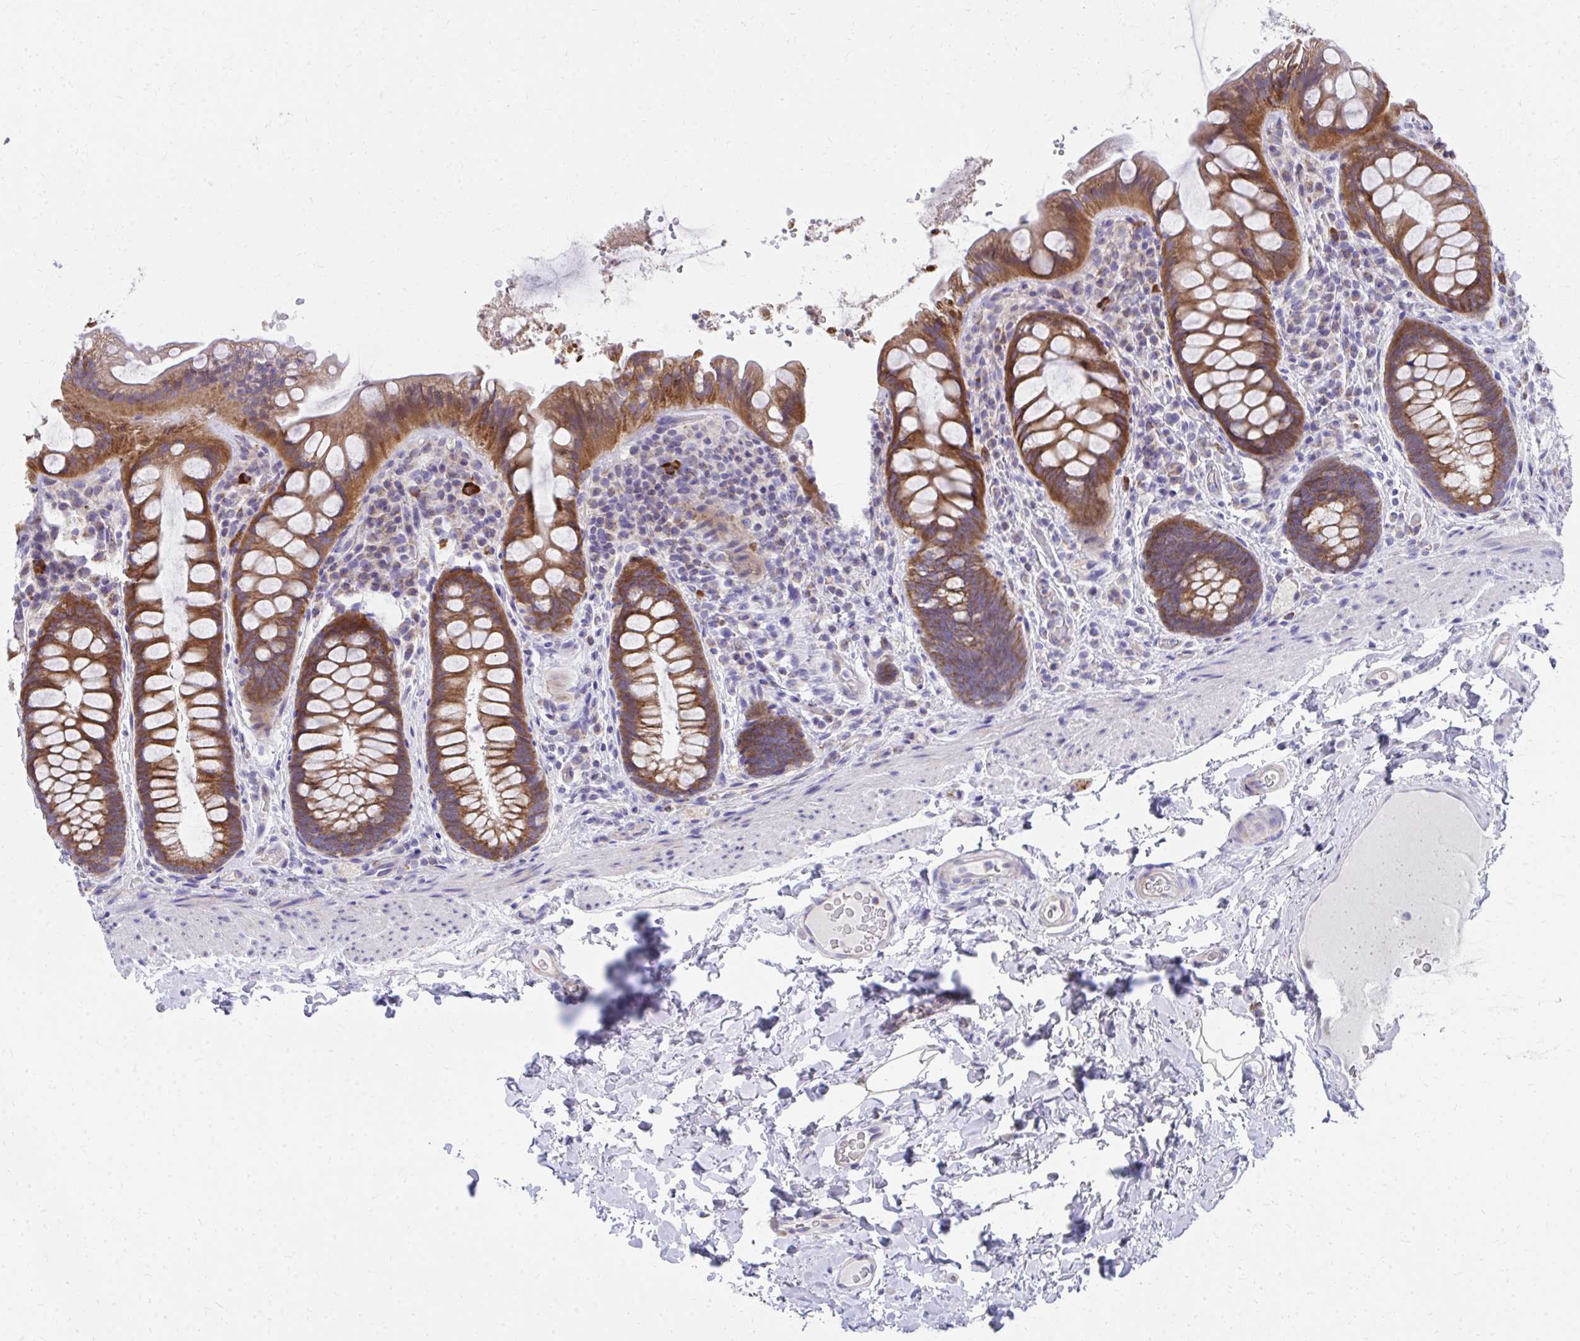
{"staining": {"intensity": "strong", "quantity": ">75%", "location": "cytoplasmic/membranous"}, "tissue": "rectum", "cell_type": "Glandular cells", "image_type": "normal", "snomed": [{"axis": "morphology", "description": "Normal tissue, NOS"}, {"axis": "topography", "description": "Rectum"}], "caption": "Approximately >75% of glandular cells in unremarkable rectum reveal strong cytoplasmic/membranous protein expression as visualized by brown immunohistochemical staining.", "gene": "IL37", "patient": {"sex": "female", "age": 69}}